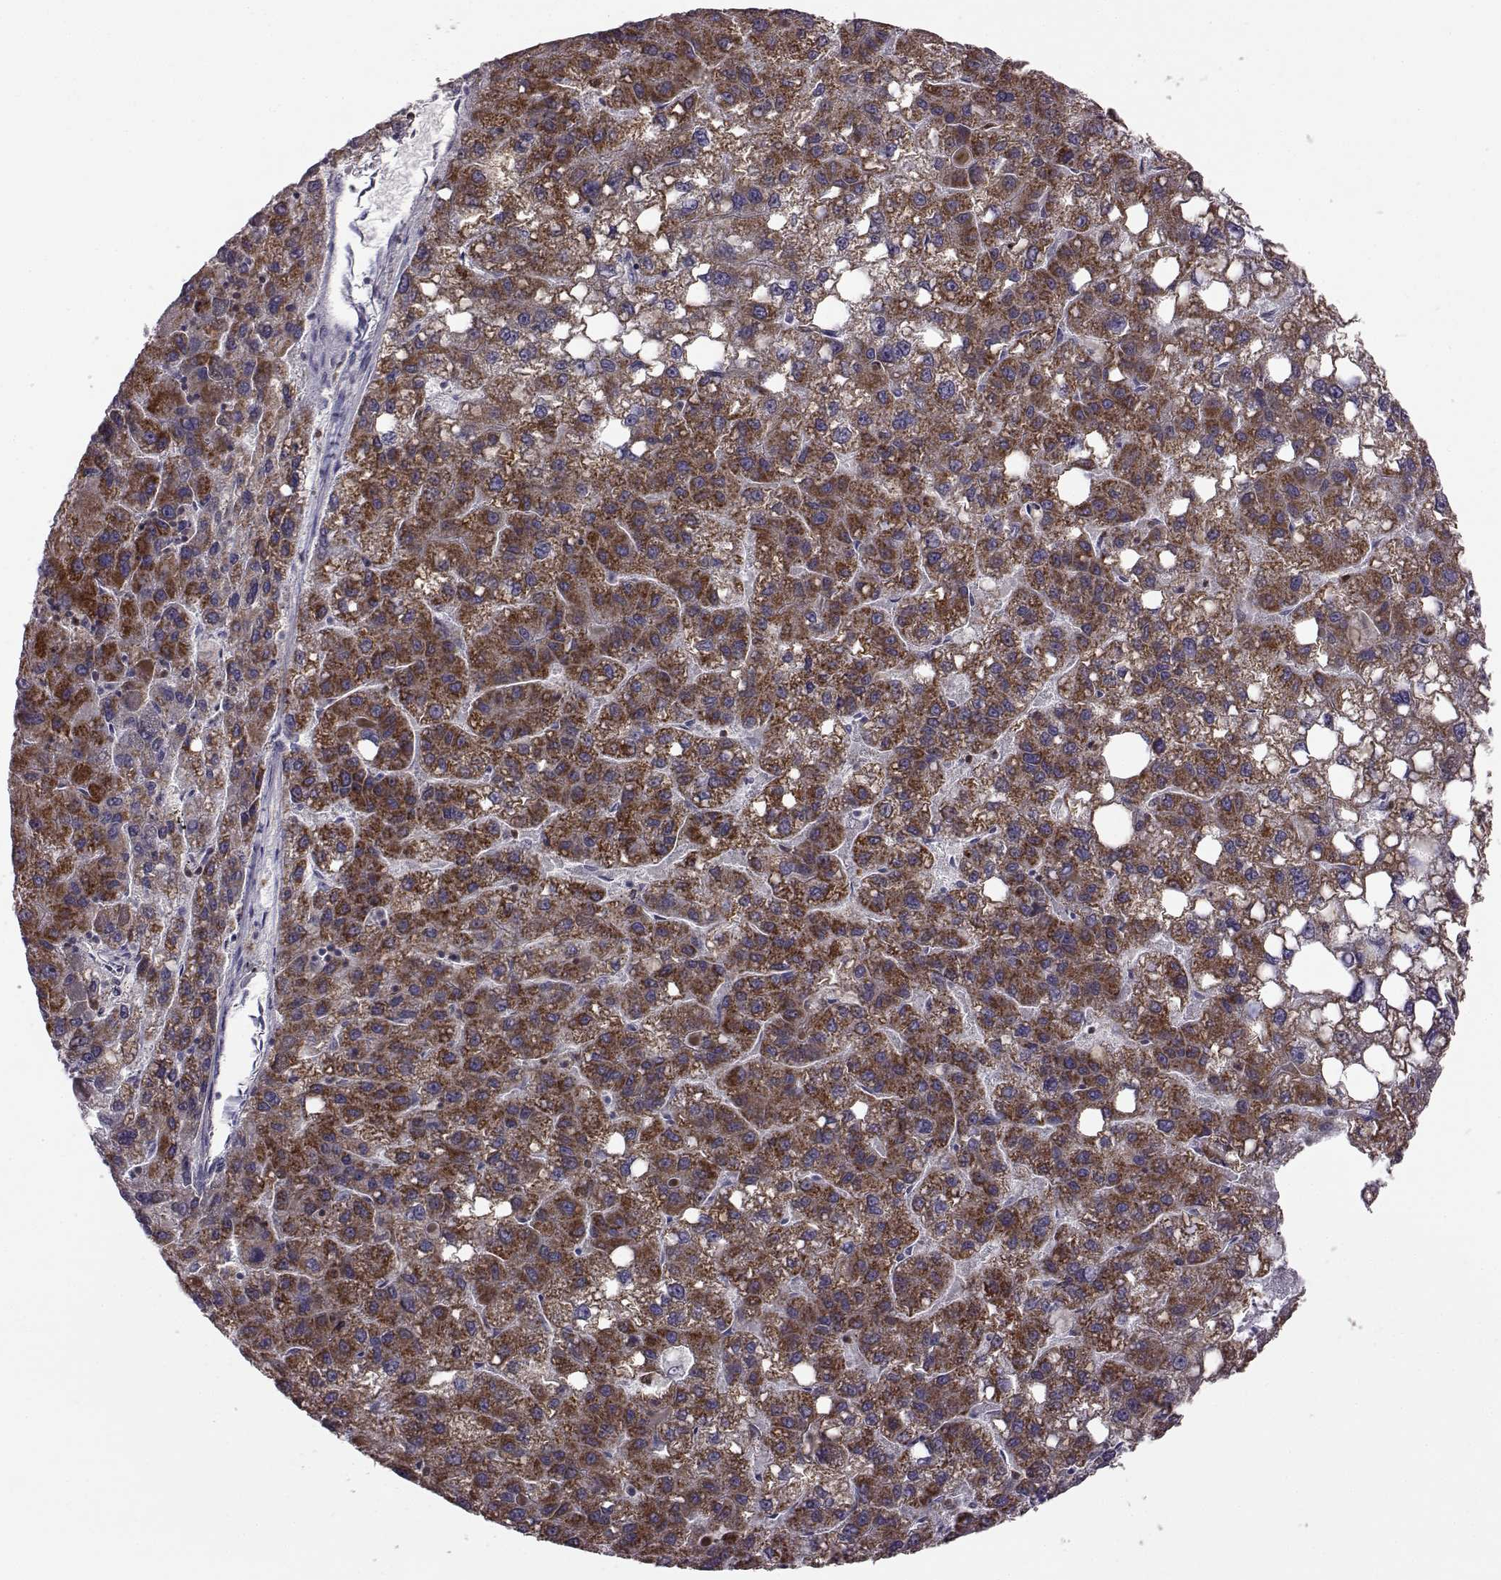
{"staining": {"intensity": "strong", "quantity": ">75%", "location": "cytoplasmic/membranous"}, "tissue": "liver cancer", "cell_type": "Tumor cells", "image_type": "cancer", "snomed": [{"axis": "morphology", "description": "Carcinoma, Hepatocellular, NOS"}, {"axis": "topography", "description": "Liver"}], "caption": "Hepatocellular carcinoma (liver) stained with IHC shows strong cytoplasmic/membranous expression in approximately >75% of tumor cells. (Stains: DAB (3,3'-diaminobenzidine) in brown, nuclei in blue, Microscopy: brightfield microscopy at high magnification).", "gene": "DOK2", "patient": {"sex": "female", "age": 82}}